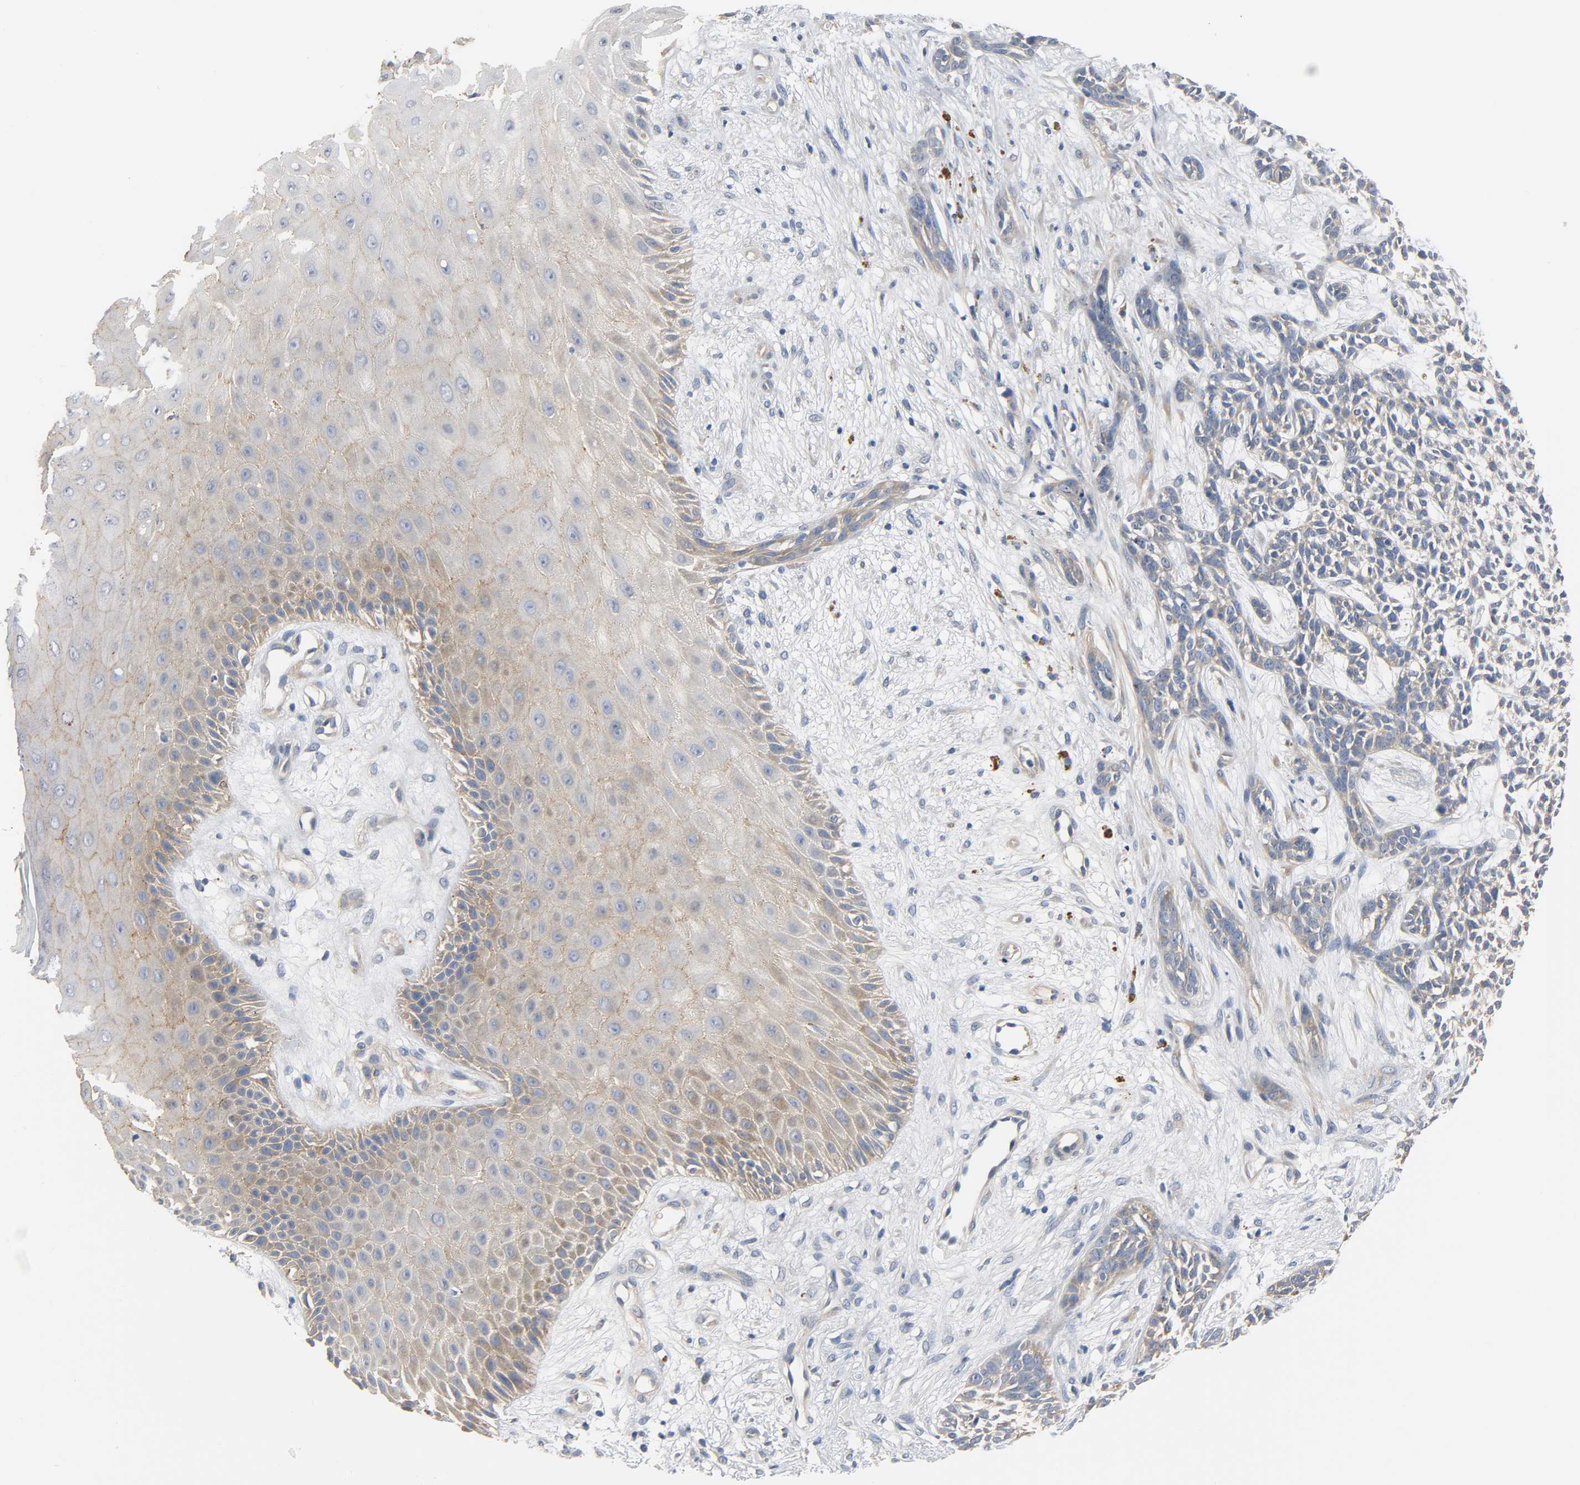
{"staining": {"intensity": "moderate", "quantity": ">75%", "location": "cytoplasmic/membranous"}, "tissue": "skin cancer", "cell_type": "Tumor cells", "image_type": "cancer", "snomed": [{"axis": "morphology", "description": "Basal cell carcinoma"}, {"axis": "topography", "description": "Skin"}], "caption": "Protein expression by immunohistochemistry displays moderate cytoplasmic/membranous positivity in about >75% of tumor cells in basal cell carcinoma (skin).", "gene": "ARPC1A", "patient": {"sex": "female", "age": 84}}